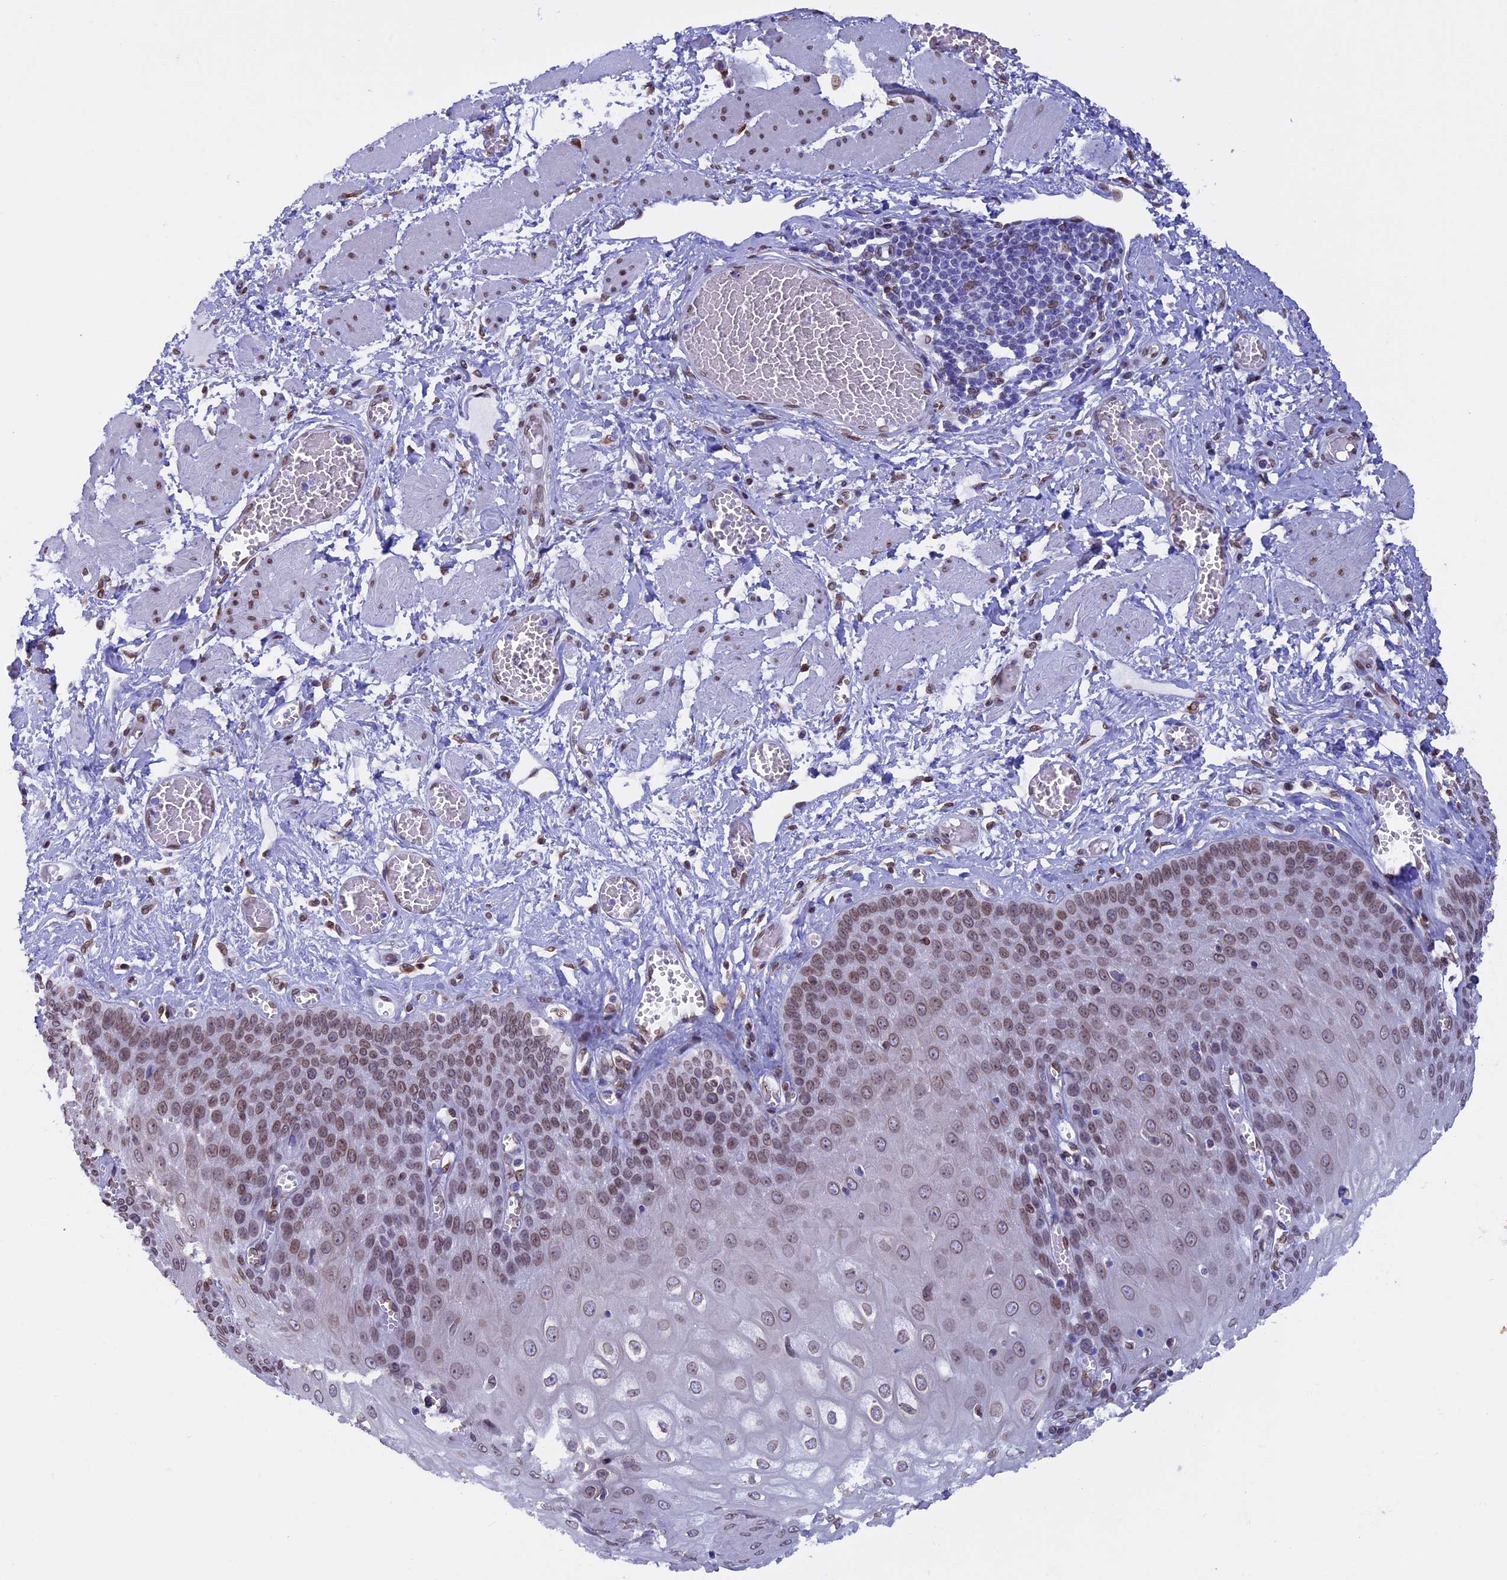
{"staining": {"intensity": "moderate", "quantity": ">75%", "location": "cytoplasmic/membranous,nuclear"}, "tissue": "esophagus", "cell_type": "Squamous epithelial cells", "image_type": "normal", "snomed": [{"axis": "morphology", "description": "Normal tissue, NOS"}, {"axis": "topography", "description": "Esophagus"}], "caption": "Protein staining of unremarkable esophagus exhibits moderate cytoplasmic/membranous,nuclear staining in approximately >75% of squamous epithelial cells. Immunohistochemistry (ihc) stains the protein of interest in brown and the nuclei are stained blue.", "gene": "TMPRSS7", "patient": {"sex": "male", "age": 60}}